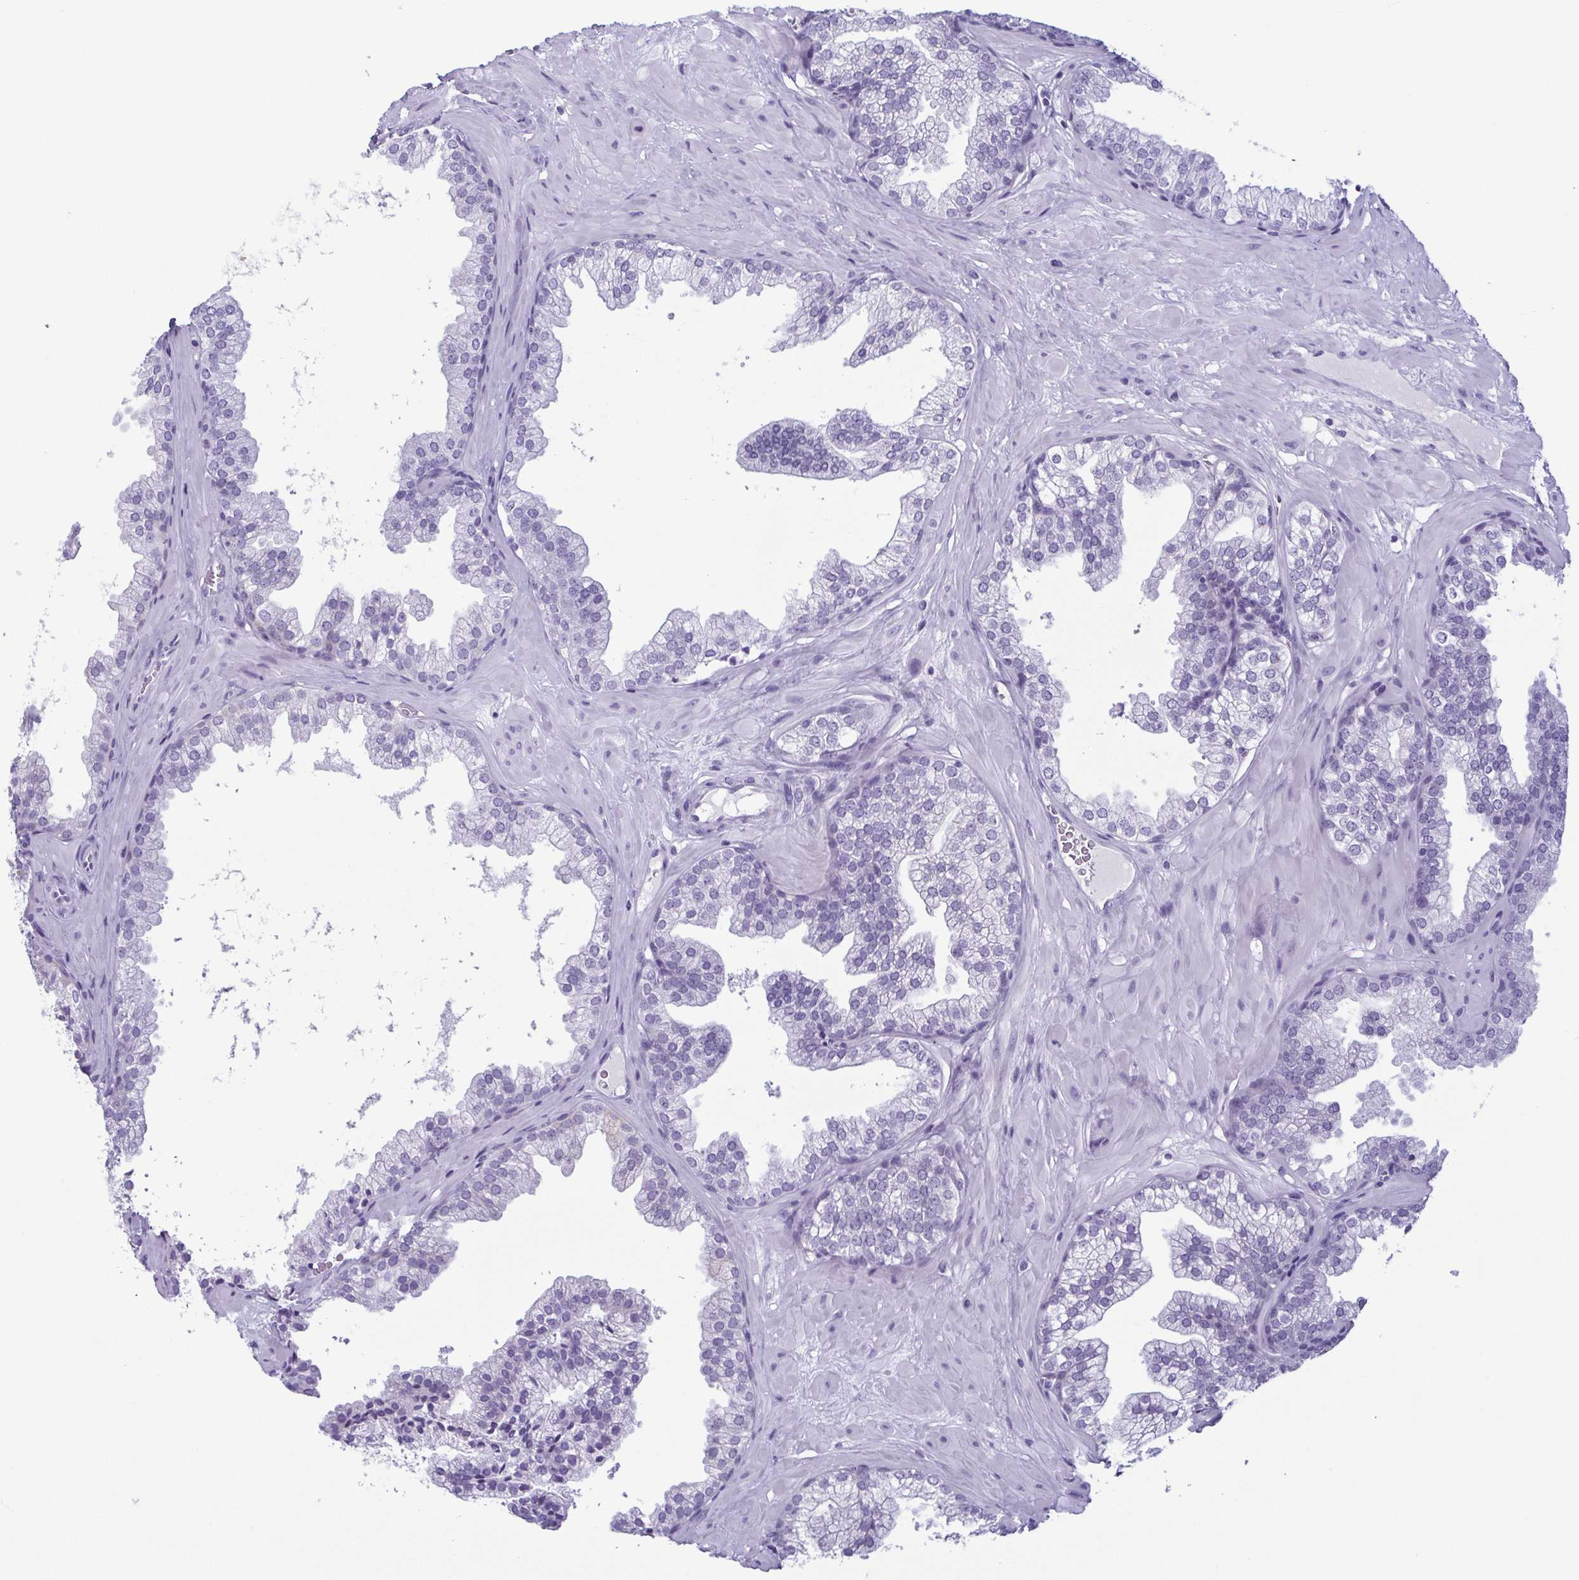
{"staining": {"intensity": "moderate", "quantity": "<25%", "location": "cytoplasmic/membranous"}, "tissue": "prostate", "cell_type": "Glandular cells", "image_type": "normal", "snomed": [{"axis": "morphology", "description": "Normal tissue, NOS"}, {"axis": "topography", "description": "Prostate"}], "caption": "Immunohistochemistry image of unremarkable prostate: human prostate stained using immunohistochemistry (IHC) exhibits low levels of moderate protein expression localized specifically in the cytoplasmic/membranous of glandular cells, appearing as a cytoplasmic/membranous brown color.", "gene": "KRT10", "patient": {"sex": "male", "age": 37}}